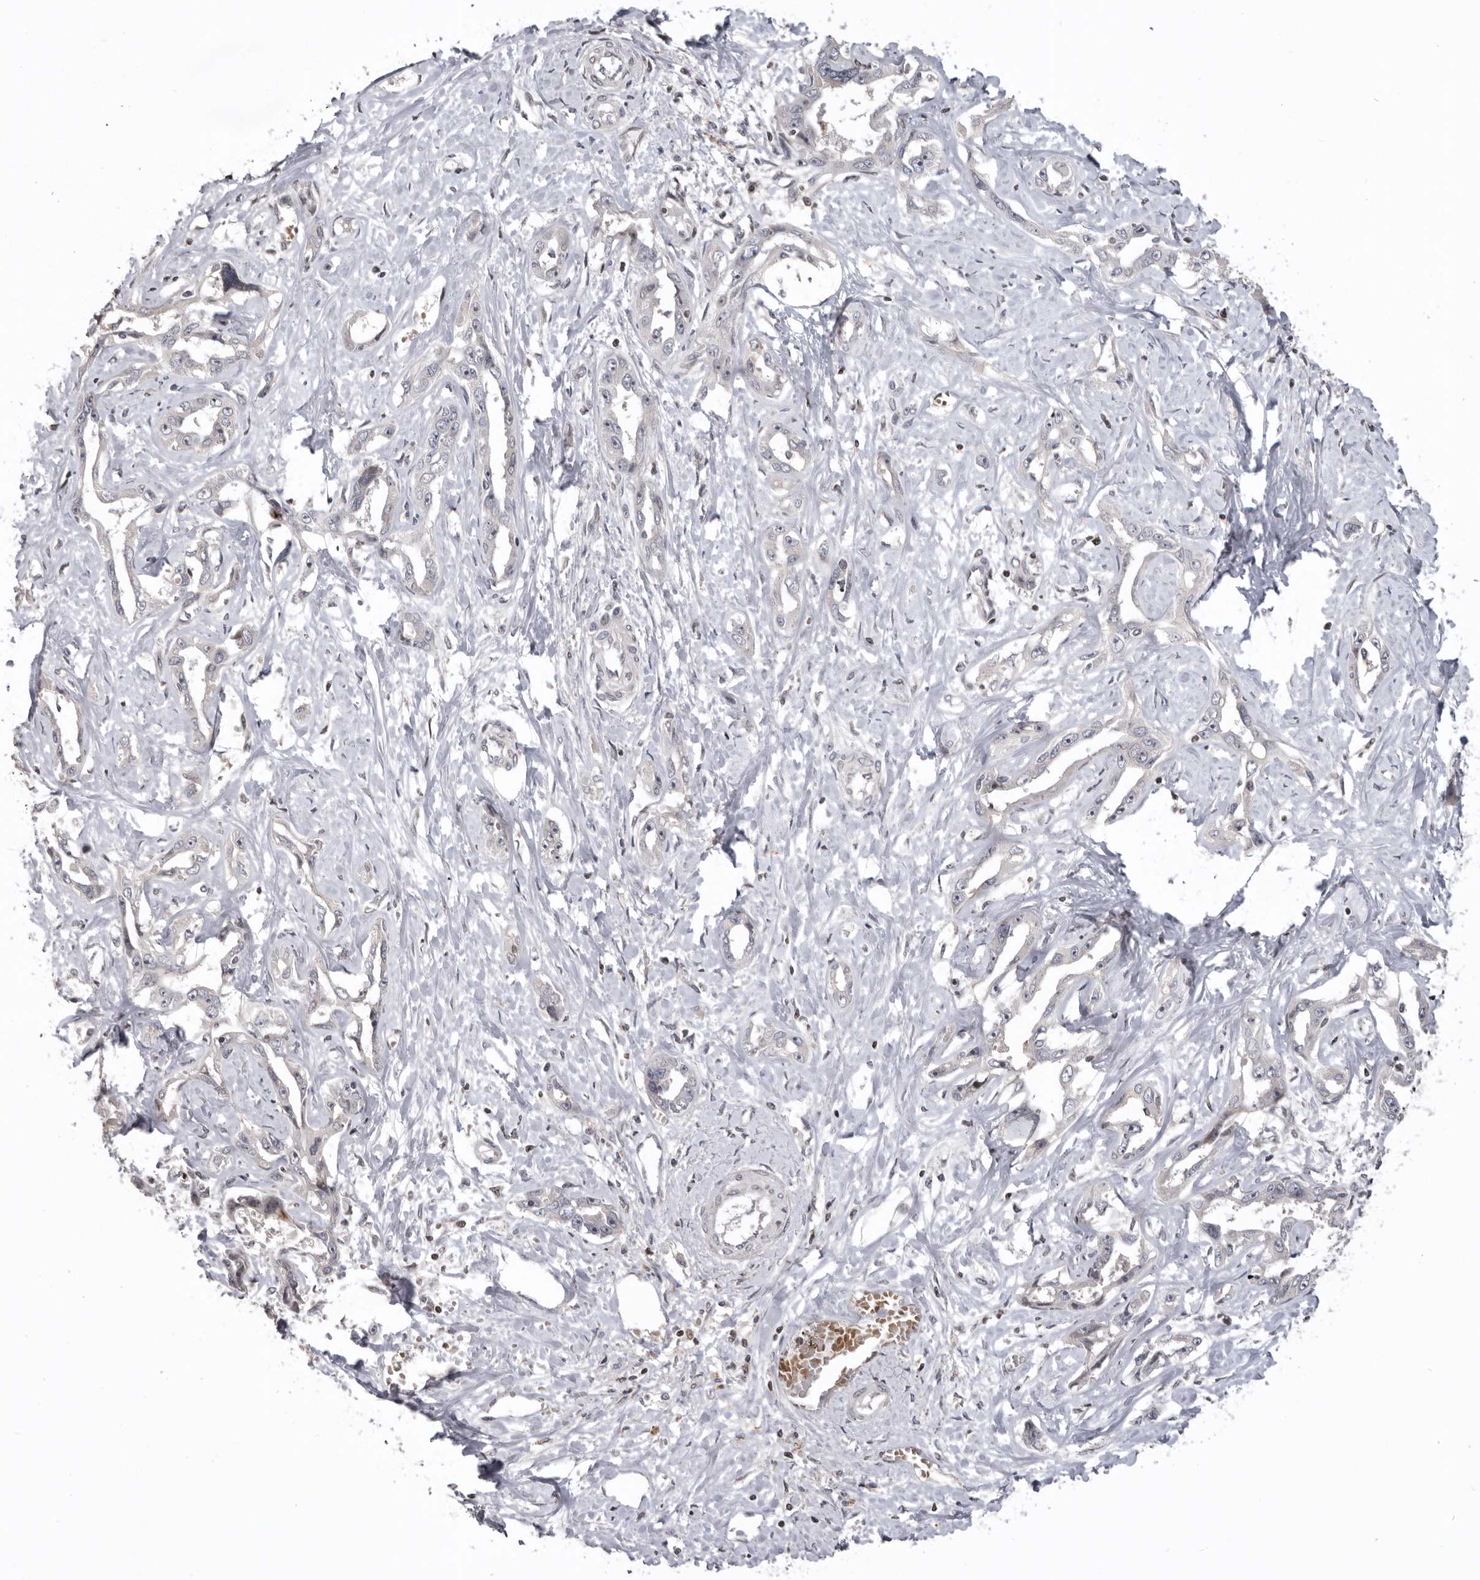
{"staining": {"intensity": "negative", "quantity": "none", "location": "none"}, "tissue": "liver cancer", "cell_type": "Tumor cells", "image_type": "cancer", "snomed": [{"axis": "morphology", "description": "Cholangiocarcinoma"}, {"axis": "topography", "description": "Liver"}], "caption": "There is no significant expression in tumor cells of liver cancer.", "gene": "AZIN1", "patient": {"sex": "male", "age": 59}}